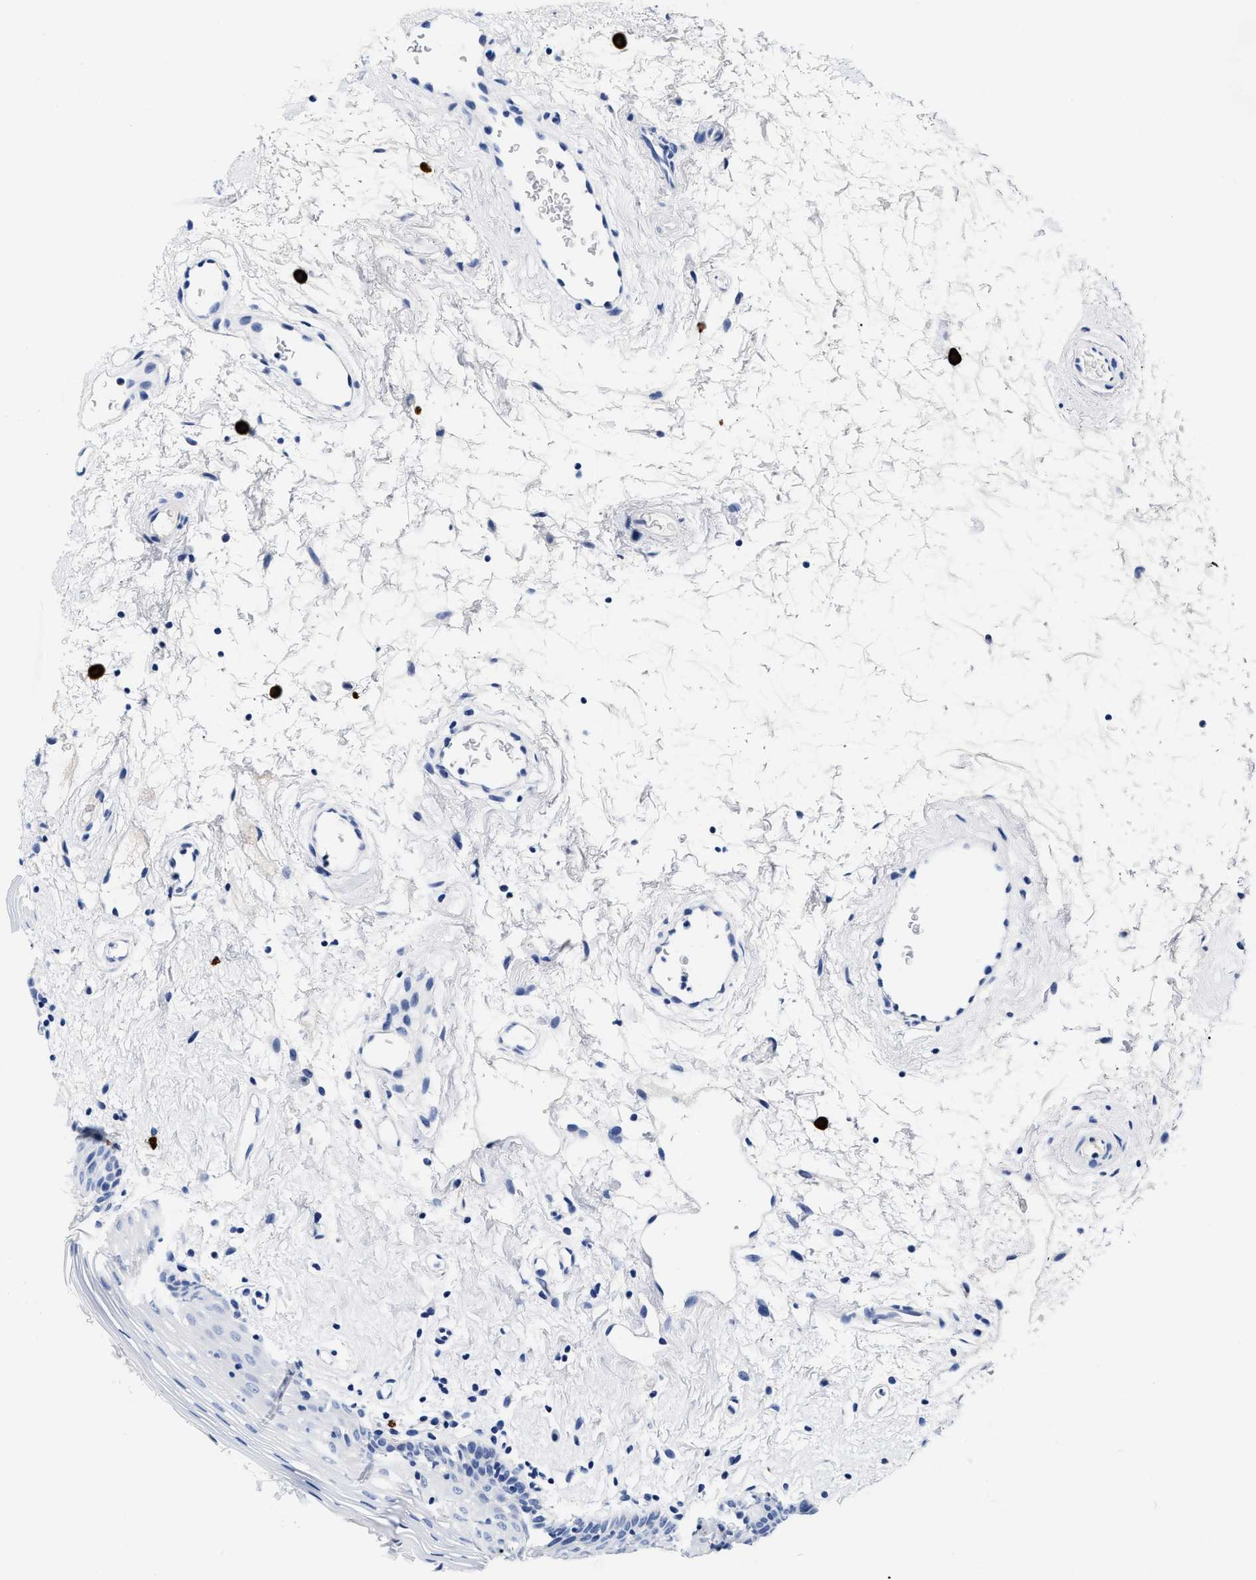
{"staining": {"intensity": "negative", "quantity": "none", "location": "none"}, "tissue": "oral mucosa", "cell_type": "Squamous epithelial cells", "image_type": "normal", "snomed": [{"axis": "morphology", "description": "Normal tissue, NOS"}, {"axis": "topography", "description": "Oral tissue"}], "caption": "Immunohistochemistry micrograph of normal oral mucosa: human oral mucosa stained with DAB (3,3'-diaminobenzidine) shows no significant protein expression in squamous epithelial cells. (Brightfield microscopy of DAB immunohistochemistry (IHC) at high magnification).", "gene": "CER1", "patient": {"sex": "male", "age": 66}}